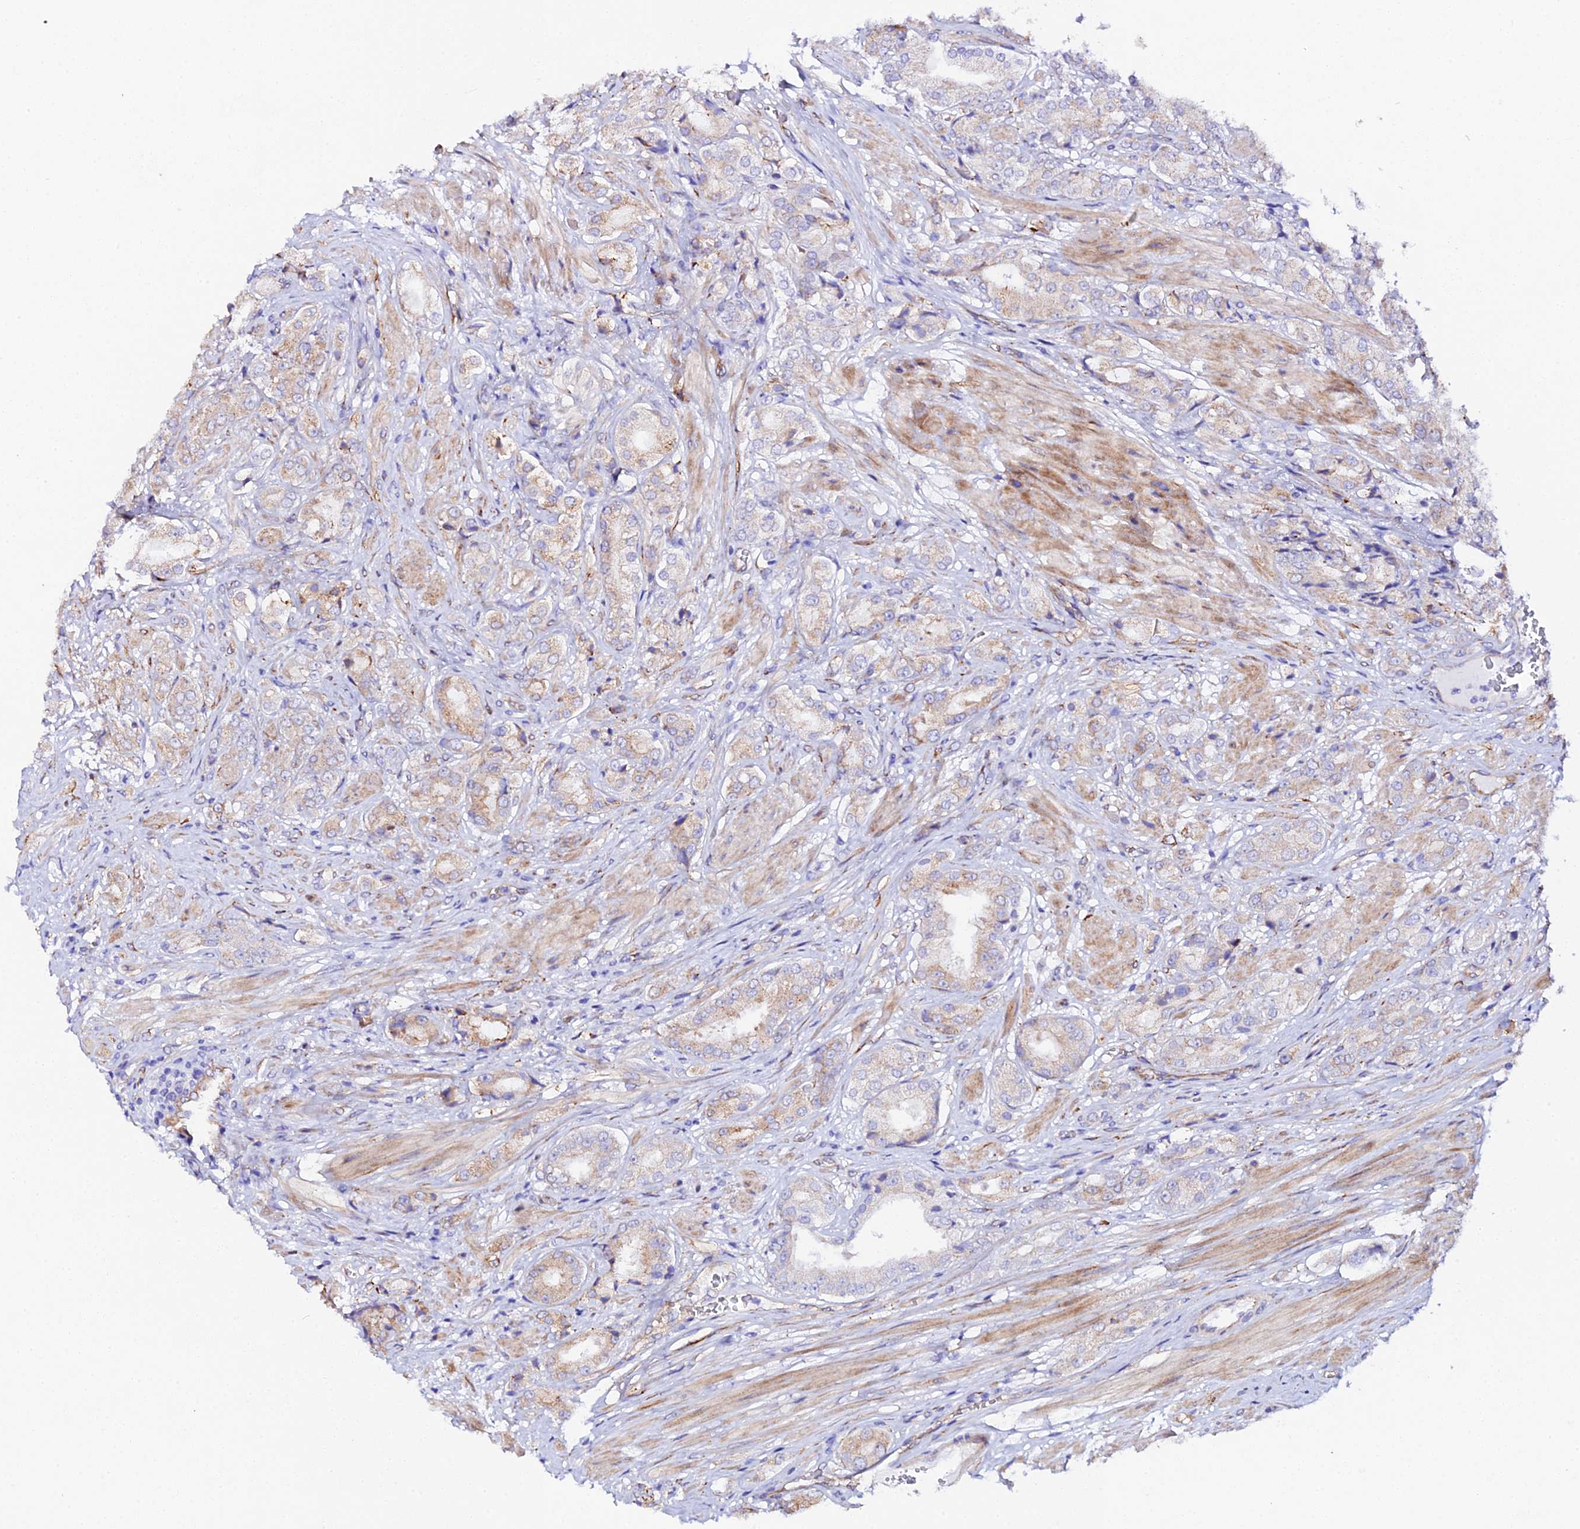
{"staining": {"intensity": "weak", "quantity": "25%-75%", "location": "cytoplasmic/membranous"}, "tissue": "prostate cancer", "cell_type": "Tumor cells", "image_type": "cancer", "snomed": [{"axis": "morphology", "description": "Adenocarcinoma, High grade"}, {"axis": "topography", "description": "Prostate and seminal vesicle, NOS"}], "caption": "Human prostate high-grade adenocarcinoma stained for a protein (brown) displays weak cytoplasmic/membranous positive positivity in approximately 25%-75% of tumor cells.", "gene": "CFAP45", "patient": {"sex": "male", "age": 64}}